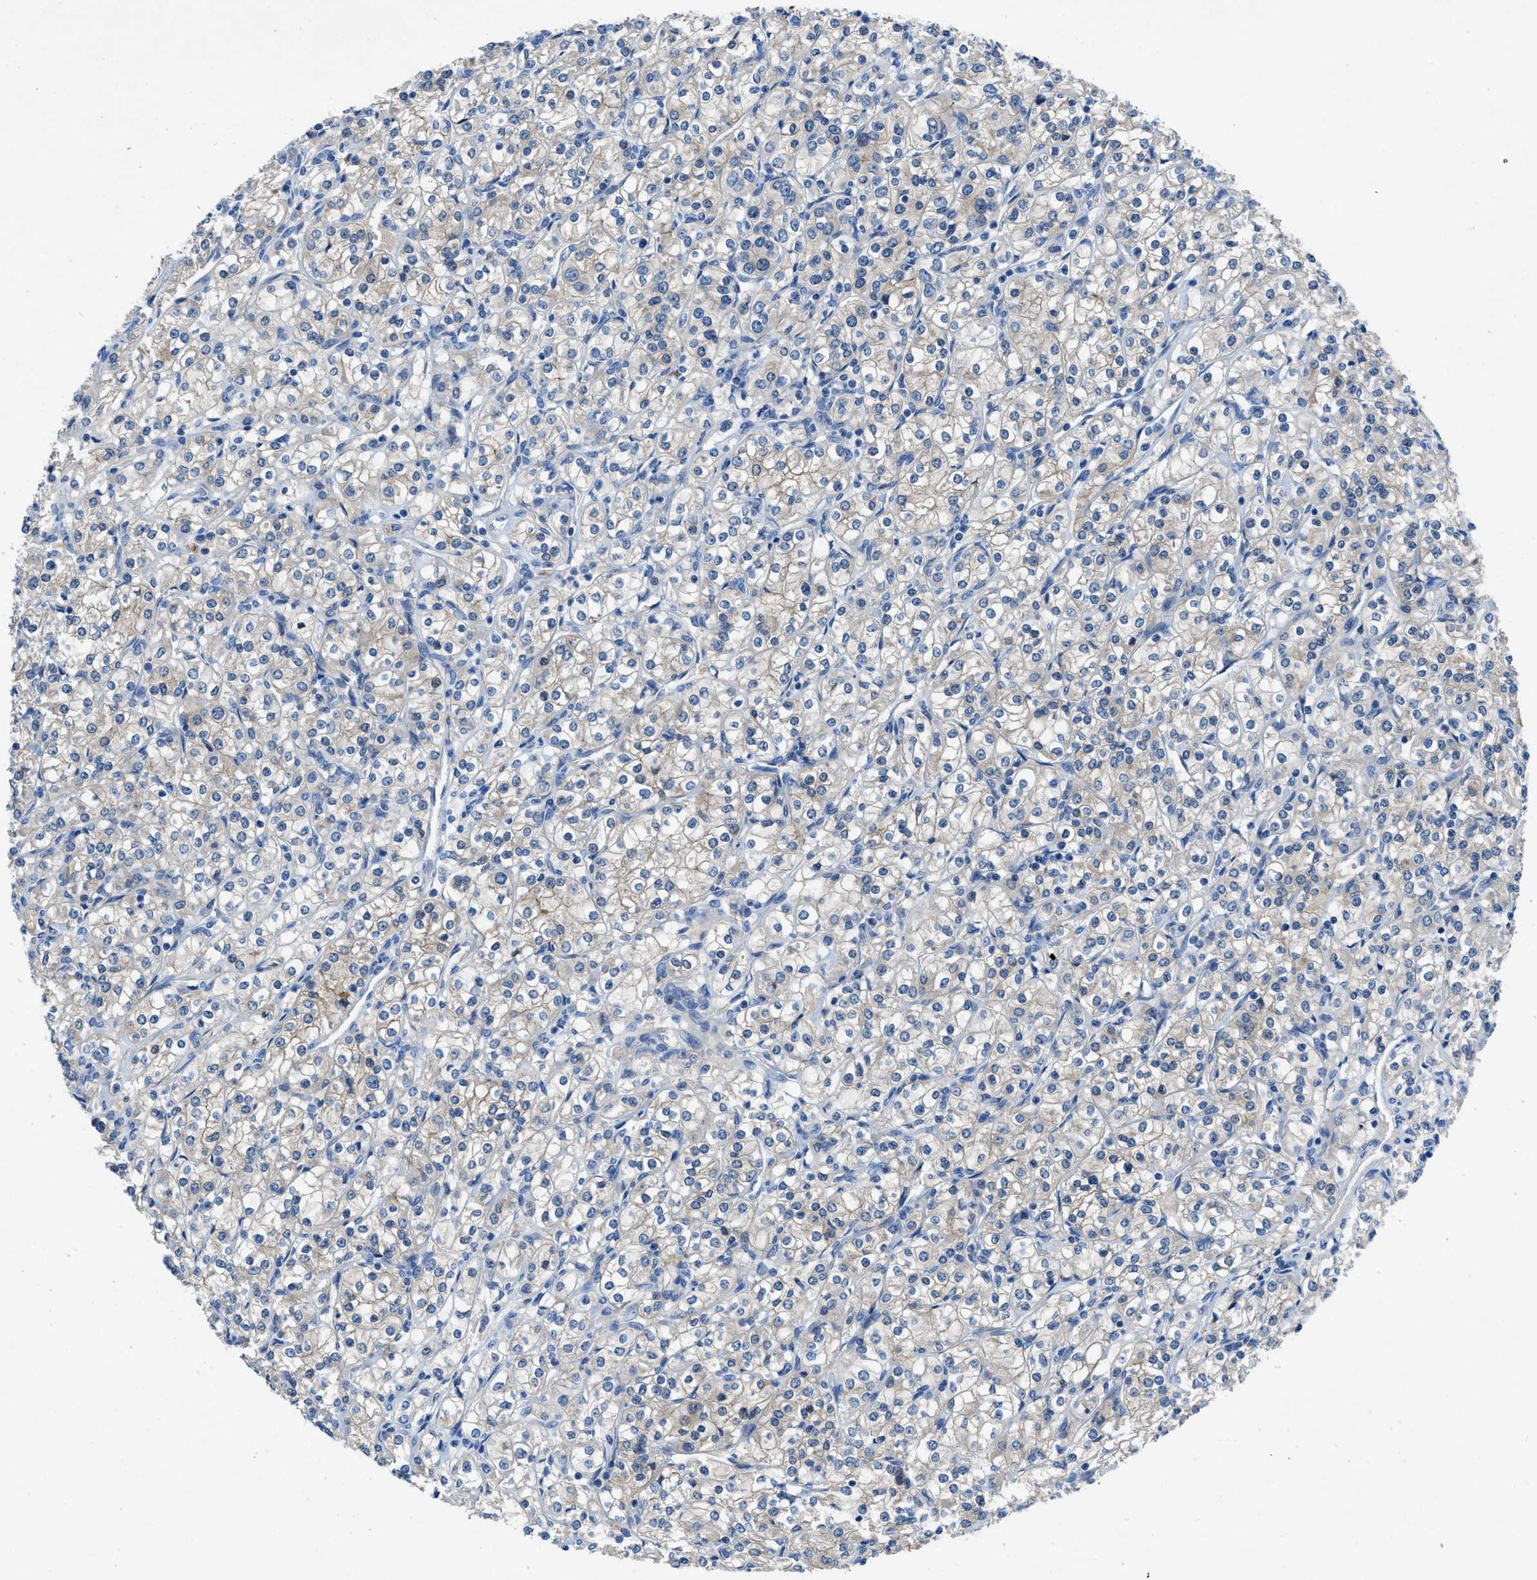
{"staining": {"intensity": "weak", "quantity": "<25%", "location": "cytoplasmic/membranous"}, "tissue": "renal cancer", "cell_type": "Tumor cells", "image_type": "cancer", "snomed": [{"axis": "morphology", "description": "Adenocarcinoma, NOS"}, {"axis": "topography", "description": "Kidney"}], "caption": "Tumor cells show no significant staining in renal cancer (adenocarcinoma). The staining is performed using DAB (3,3'-diaminobenzidine) brown chromogen with nuclei counter-stained in using hematoxylin.", "gene": "PTGFRN", "patient": {"sex": "male", "age": 77}}